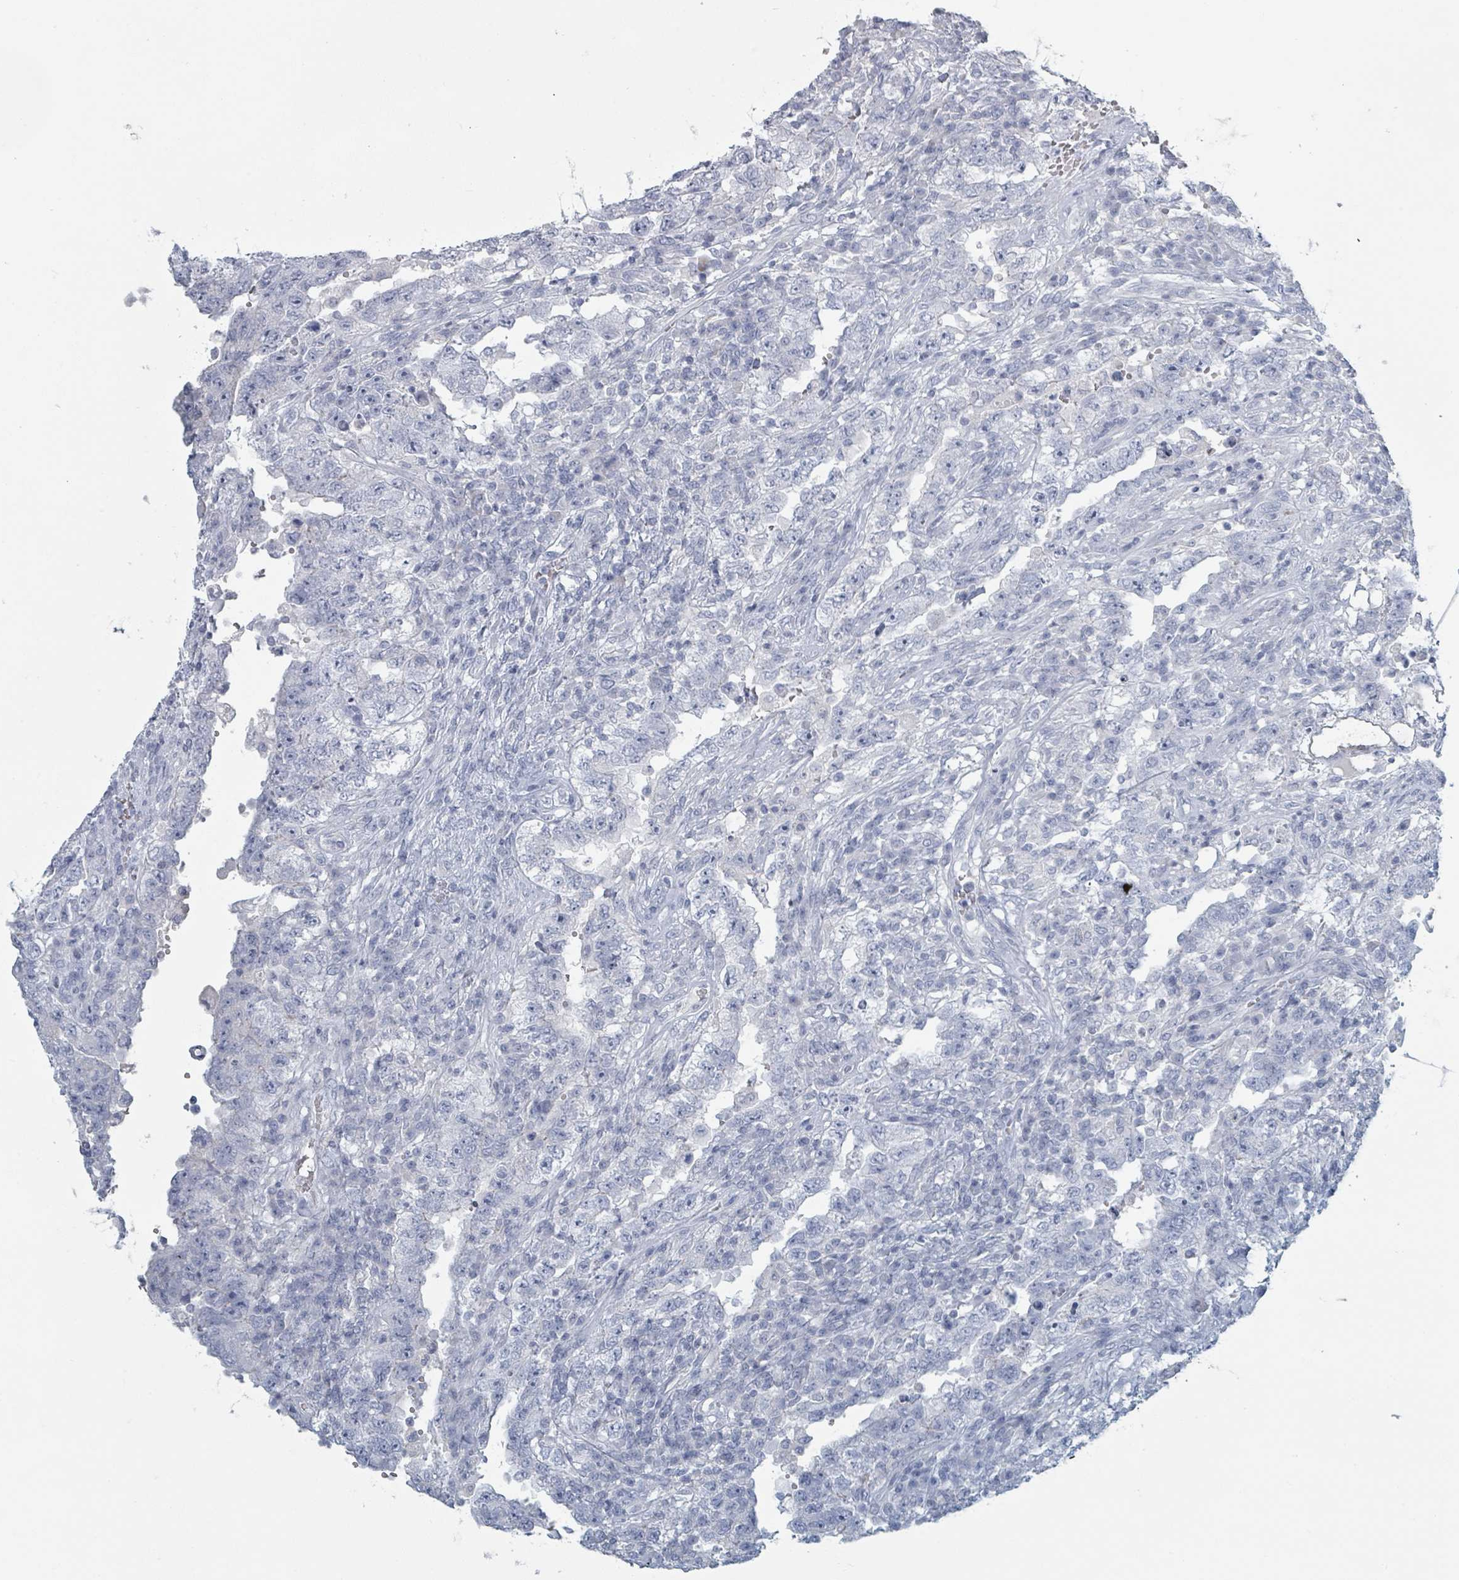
{"staining": {"intensity": "negative", "quantity": "none", "location": "none"}, "tissue": "testis cancer", "cell_type": "Tumor cells", "image_type": "cancer", "snomed": [{"axis": "morphology", "description": "Carcinoma, Embryonal, NOS"}, {"axis": "topography", "description": "Testis"}], "caption": "Immunohistochemistry (IHC) of human testis cancer reveals no staining in tumor cells.", "gene": "HEATR5A", "patient": {"sex": "male", "age": 26}}